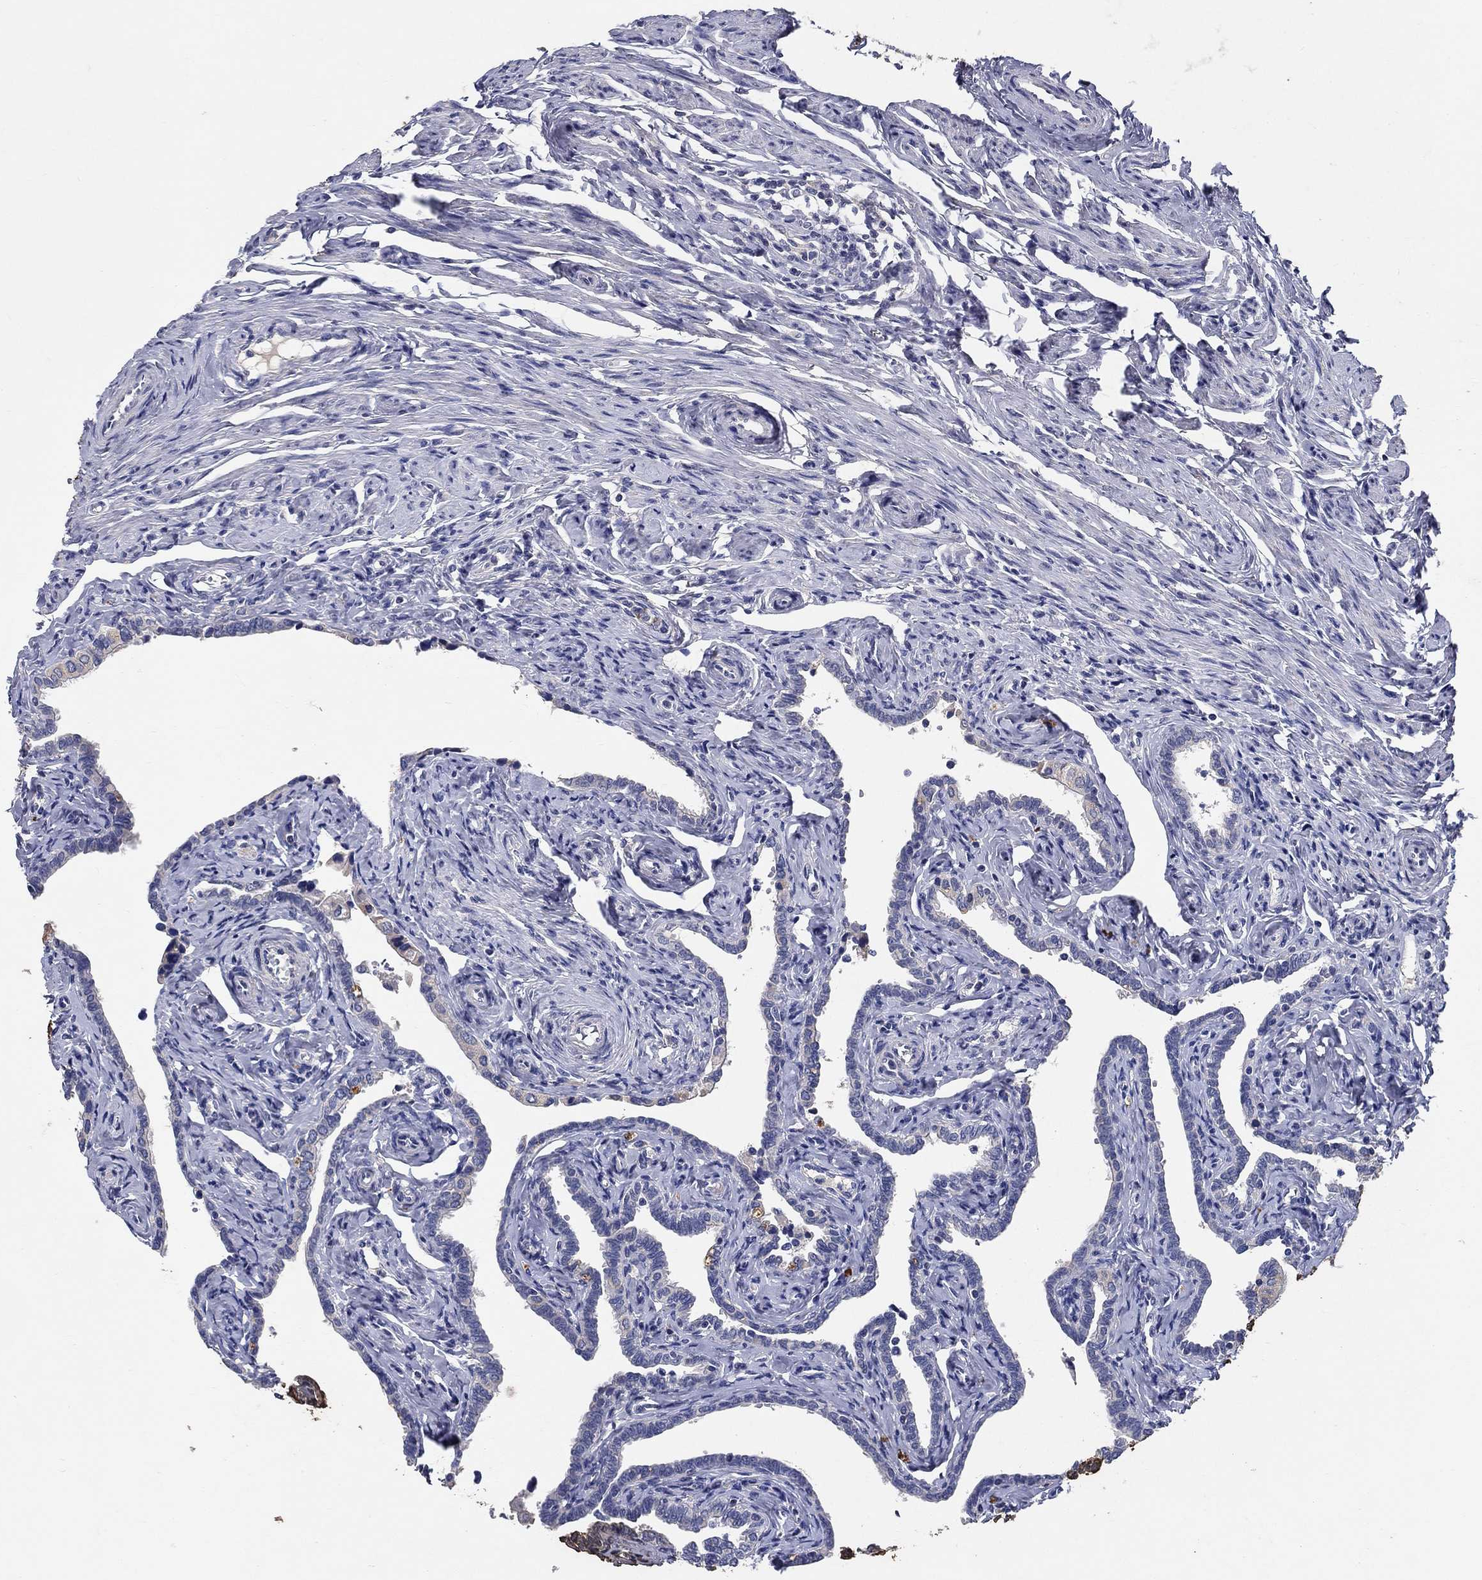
{"staining": {"intensity": "negative", "quantity": "none", "location": "none"}, "tissue": "fallopian tube", "cell_type": "Glandular cells", "image_type": "normal", "snomed": [{"axis": "morphology", "description": "Normal tissue, NOS"}, {"axis": "topography", "description": "Fallopian tube"}, {"axis": "topography", "description": "Ovary"}], "caption": "DAB immunohistochemical staining of benign fallopian tube shows no significant expression in glandular cells. (DAB immunohistochemistry, high magnification).", "gene": "PROZ", "patient": {"sex": "female", "age": 54}}